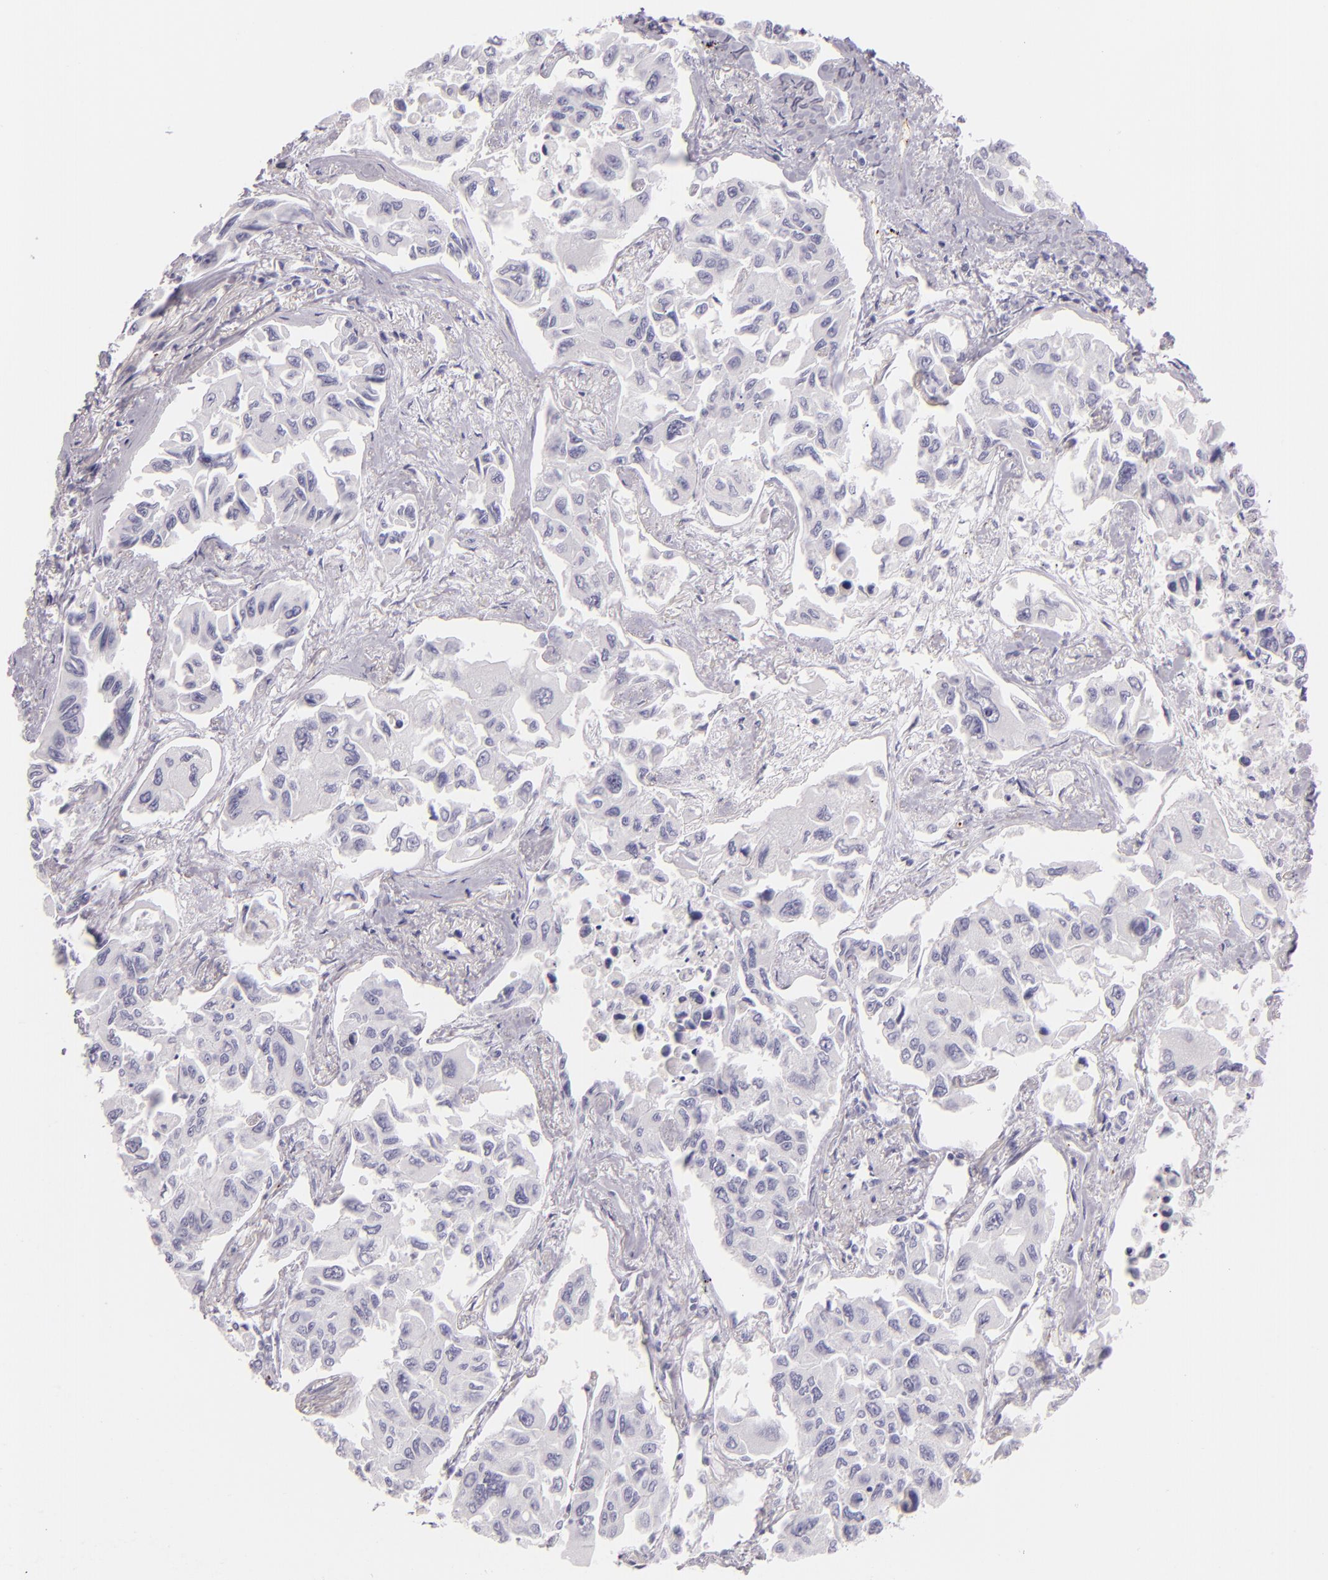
{"staining": {"intensity": "negative", "quantity": "none", "location": "none"}, "tissue": "lung cancer", "cell_type": "Tumor cells", "image_type": "cancer", "snomed": [{"axis": "morphology", "description": "Adenocarcinoma, NOS"}, {"axis": "topography", "description": "Lung"}], "caption": "Immunohistochemistry histopathology image of neoplastic tissue: lung cancer (adenocarcinoma) stained with DAB (3,3'-diaminobenzidine) displays no significant protein positivity in tumor cells.", "gene": "SELP", "patient": {"sex": "male", "age": 64}}